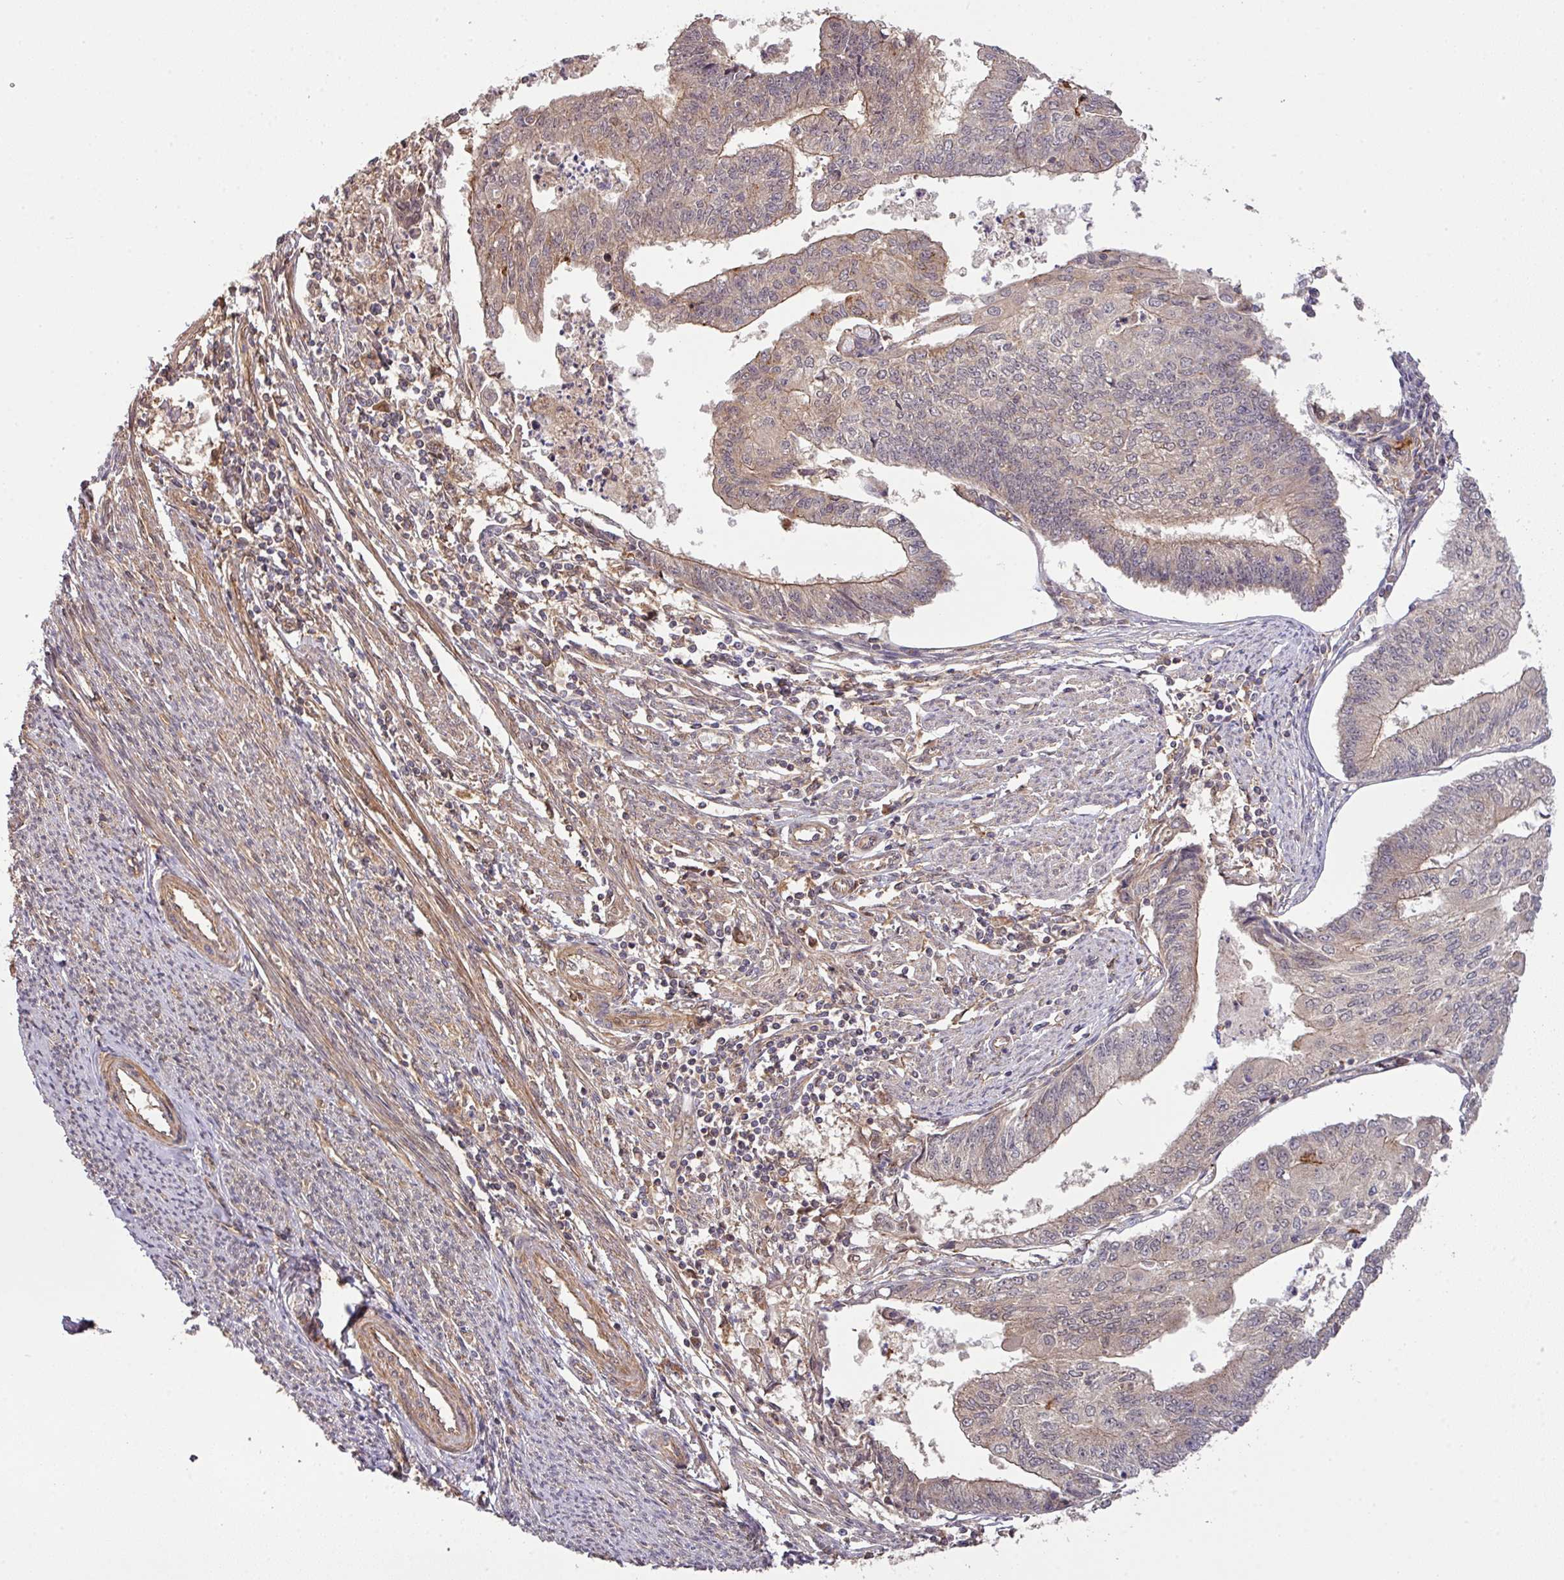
{"staining": {"intensity": "moderate", "quantity": "<25%", "location": "cytoplasmic/membranous"}, "tissue": "endometrial cancer", "cell_type": "Tumor cells", "image_type": "cancer", "snomed": [{"axis": "morphology", "description": "Adenocarcinoma, NOS"}, {"axis": "topography", "description": "Endometrium"}], "caption": "Brown immunohistochemical staining in endometrial cancer (adenocarcinoma) displays moderate cytoplasmic/membranous staining in approximately <25% of tumor cells.", "gene": "ARPIN", "patient": {"sex": "female", "age": 56}}